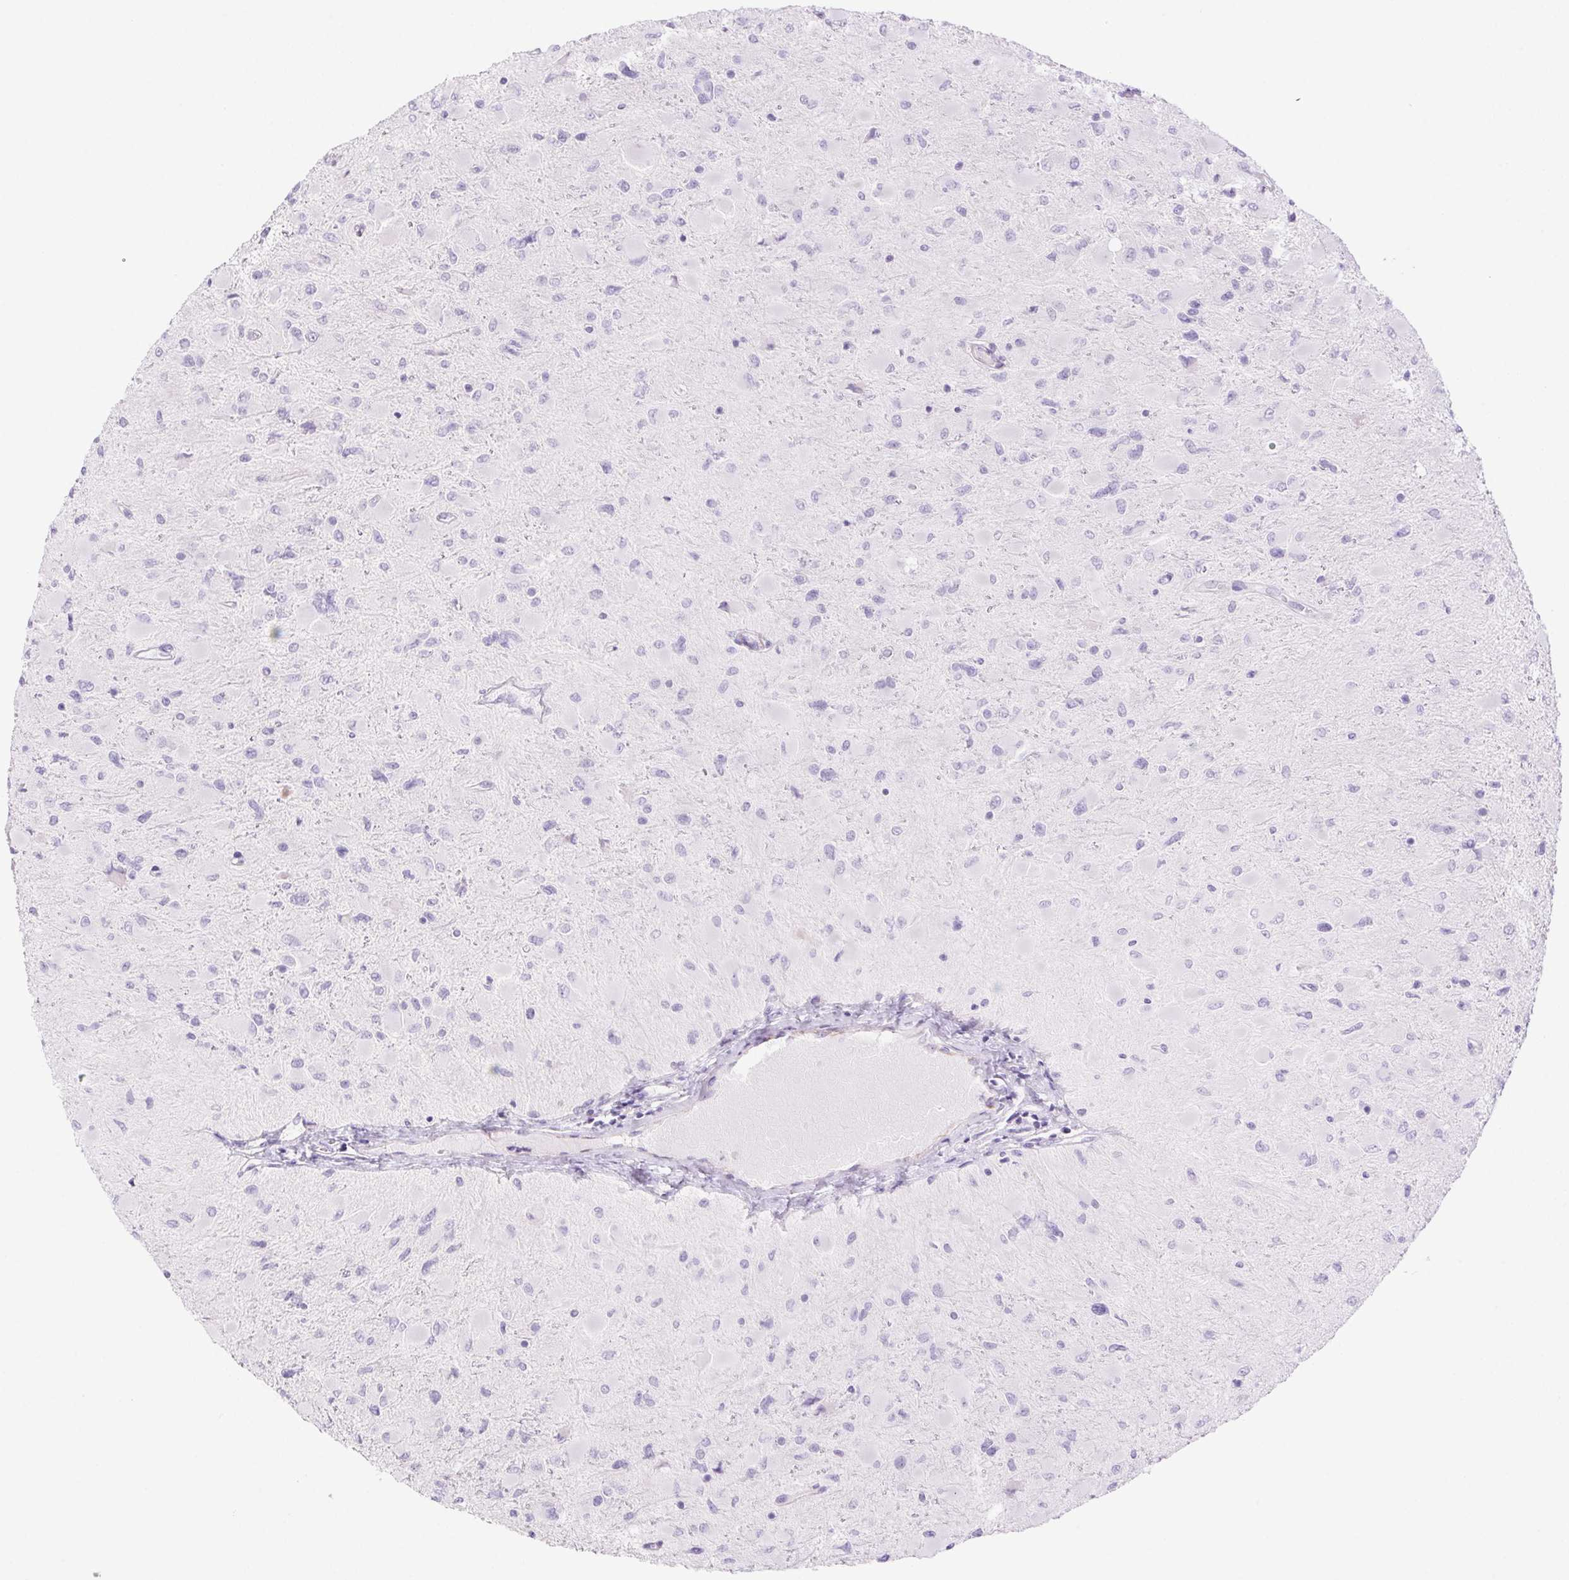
{"staining": {"intensity": "negative", "quantity": "none", "location": "none"}, "tissue": "glioma", "cell_type": "Tumor cells", "image_type": "cancer", "snomed": [{"axis": "morphology", "description": "Glioma, malignant, High grade"}, {"axis": "topography", "description": "Cerebral cortex"}], "caption": "An immunohistochemistry image of glioma is shown. There is no staining in tumor cells of glioma.", "gene": "ERP27", "patient": {"sex": "female", "age": 36}}